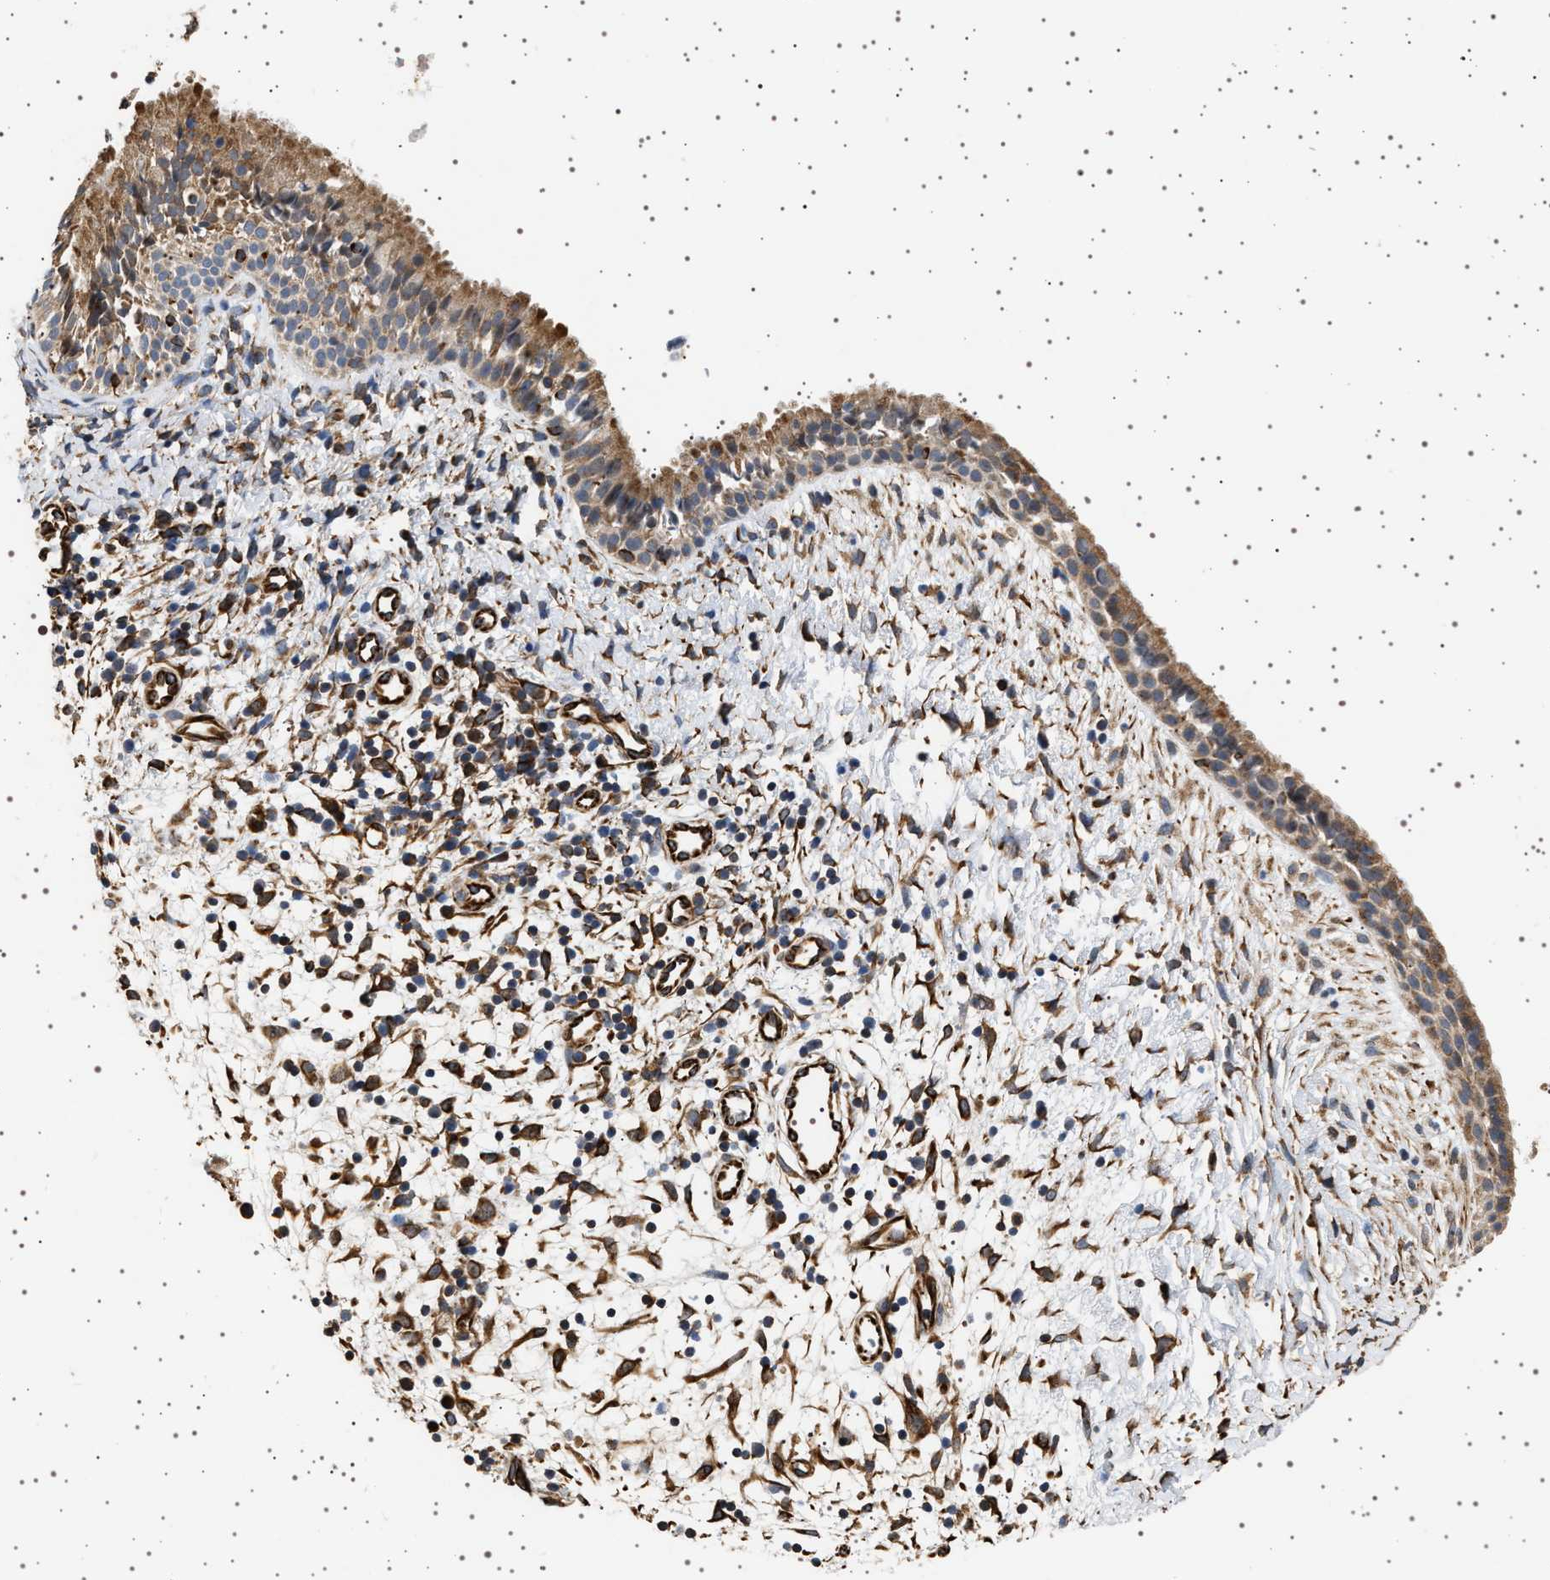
{"staining": {"intensity": "moderate", "quantity": ">75%", "location": "cytoplasmic/membranous"}, "tissue": "nasopharynx", "cell_type": "Respiratory epithelial cells", "image_type": "normal", "snomed": [{"axis": "morphology", "description": "Normal tissue, NOS"}, {"axis": "topography", "description": "Nasopharynx"}], "caption": "This histopathology image shows immunohistochemistry (IHC) staining of normal nasopharynx, with medium moderate cytoplasmic/membranous staining in approximately >75% of respiratory epithelial cells.", "gene": "TRUB2", "patient": {"sex": "male", "age": 22}}